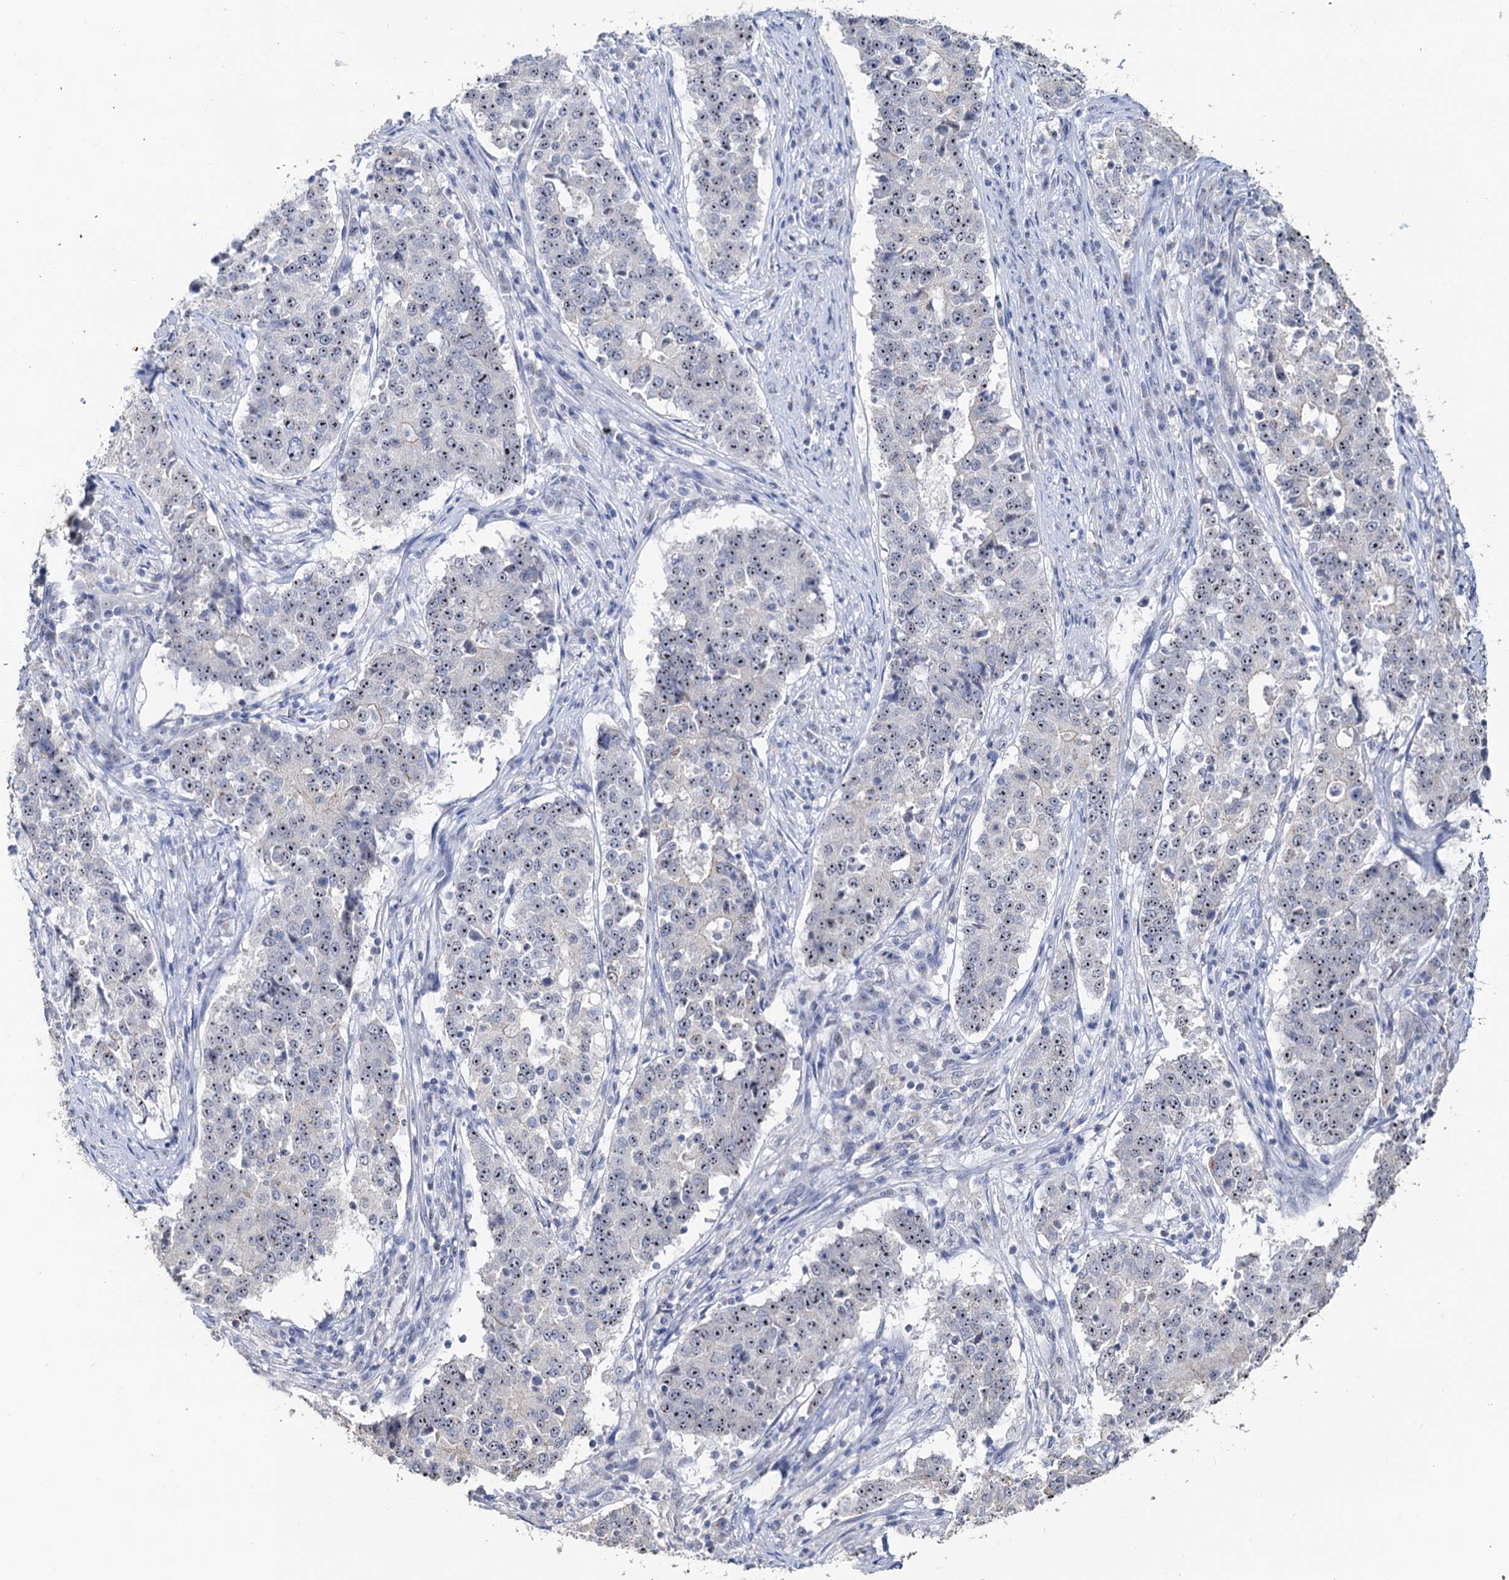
{"staining": {"intensity": "weak", "quantity": ">75%", "location": "nuclear"}, "tissue": "stomach cancer", "cell_type": "Tumor cells", "image_type": "cancer", "snomed": [{"axis": "morphology", "description": "Adenocarcinoma, NOS"}, {"axis": "topography", "description": "Stomach"}], "caption": "The histopathology image shows staining of stomach cancer (adenocarcinoma), revealing weak nuclear protein staining (brown color) within tumor cells.", "gene": "C2CD3", "patient": {"sex": "male", "age": 59}}